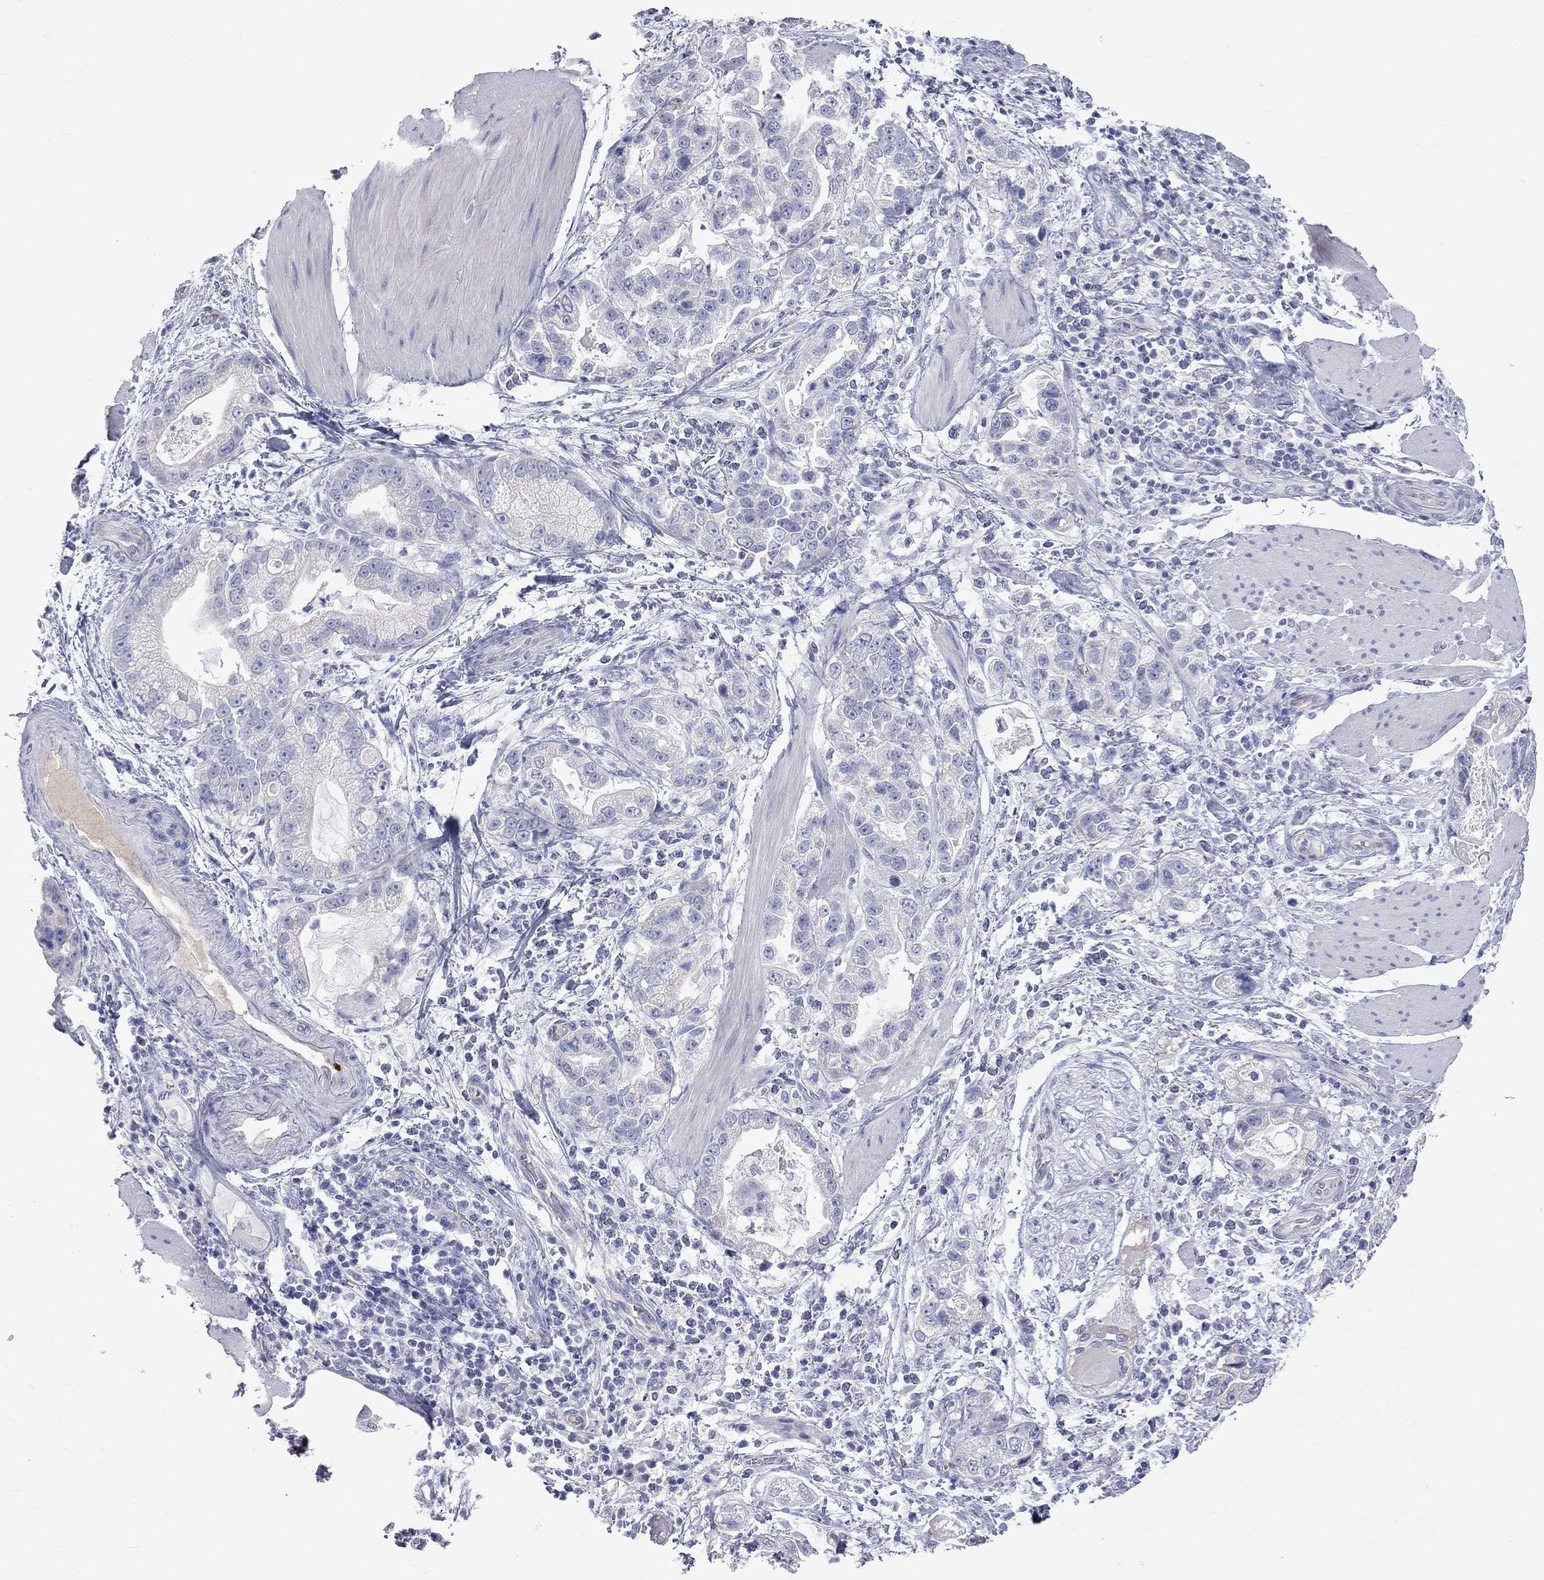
{"staining": {"intensity": "negative", "quantity": "none", "location": "none"}, "tissue": "stomach cancer", "cell_type": "Tumor cells", "image_type": "cancer", "snomed": [{"axis": "morphology", "description": "Adenocarcinoma, NOS"}, {"axis": "topography", "description": "Stomach"}], "caption": "Protein analysis of stomach cancer reveals no significant positivity in tumor cells.", "gene": "KCND2", "patient": {"sex": "male", "age": 59}}